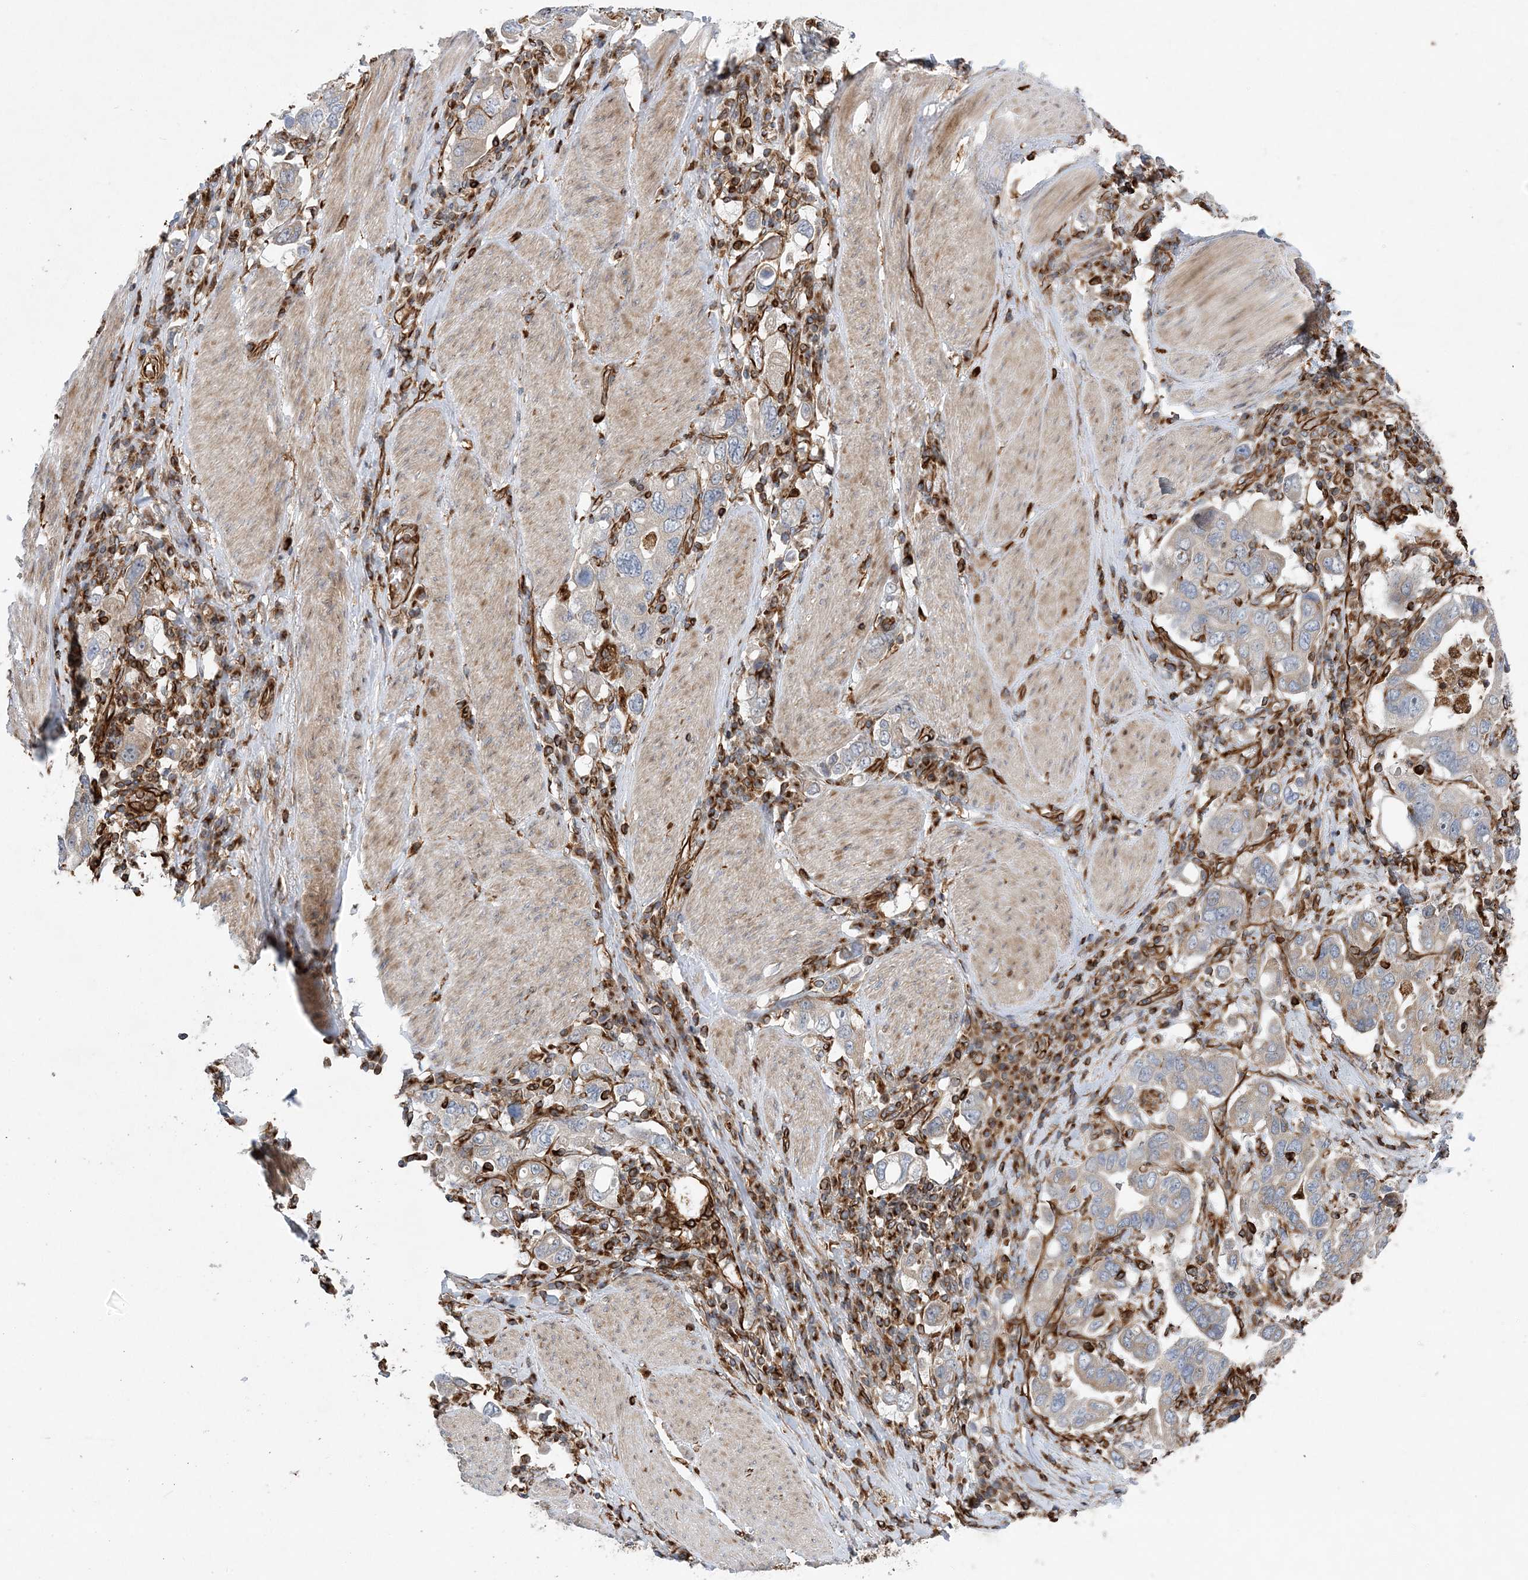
{"staining": {"intensity": "weak", "quantity": "25%-75%", "location": "cytoplasmic/membranous"}, "tissue": "stomach cancer", "cell_type": "Tumor cells", "image_type": "cancer", "snomed": [{"axis": "morphology", "description": "Adenocarcinoma, NOS"}, {"axis": "topography", "description": "Stomach, upper"}], "caption": "Approximately 25%-75% of tumor cells in stomach cancer (adenocarcinoma) show weak cytoplasmic/membranous protein expression as visualized by brown immunohistochemical staining.", "gene": "FAM114A2", "patient": {"sex": "male", "age": 62}}